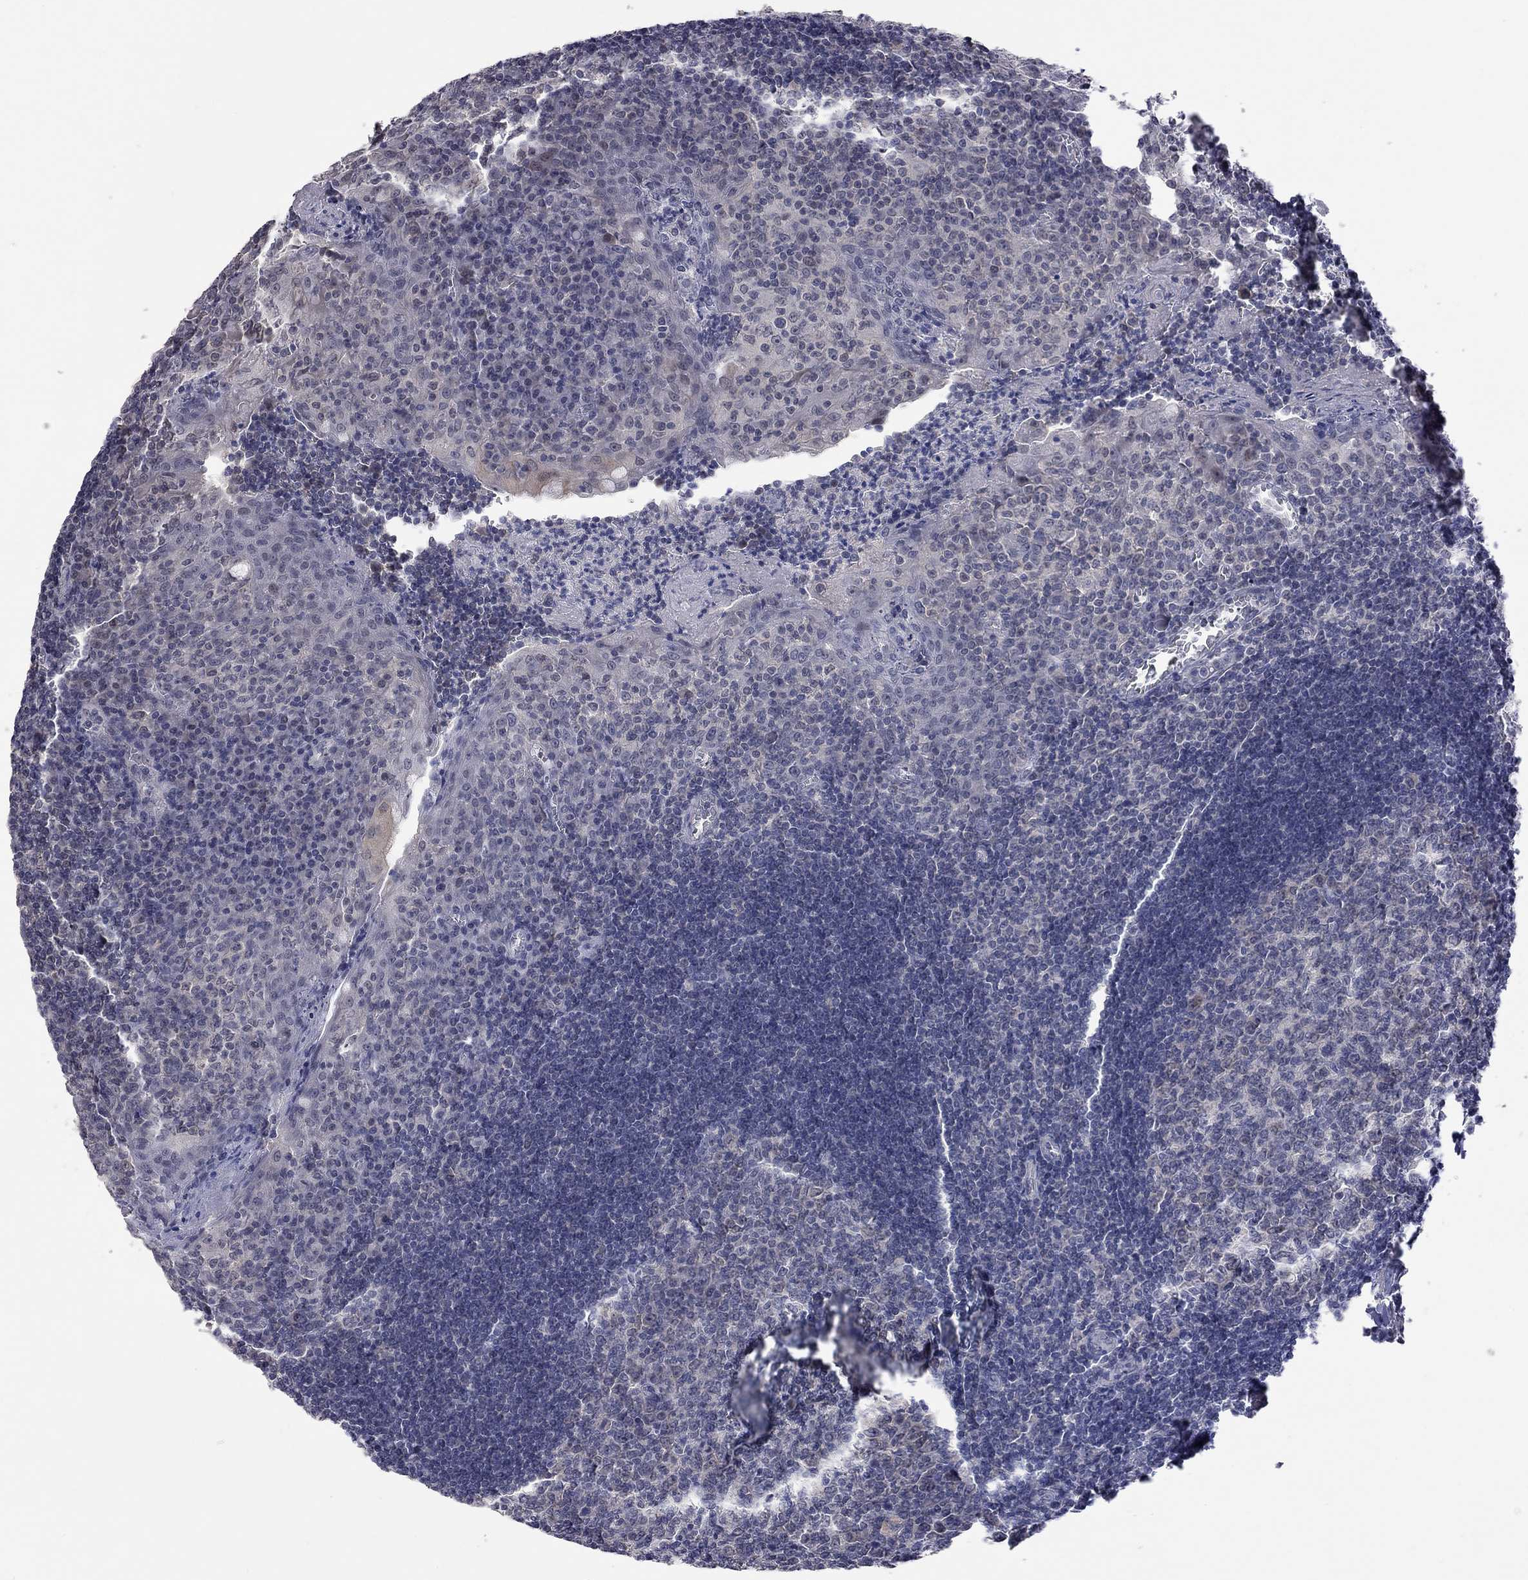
{"staining": {"intensity": "weak", "quantity": "<25%", "location": "cytoplasmic/membranous"}, "tissue": "tonsil", "cell_type": "Germinal center cells", "image_type": "normal", "snomed": [{"axis": "morphology", "description": "Normal tissue, NOS"}, {"axis": "topography", "description": "Tonsil"}], "caption": "A micrograph of tonsil stained for a protein displays no brown staining in germinal center cells. (DAB (3,3'-diaminobenzidine) immunohistochemistry (IHC) visualized using brightfield microscopy, high magnification).", "gene": "FABP12", "patient": {"sex": "female", "age": 12}}